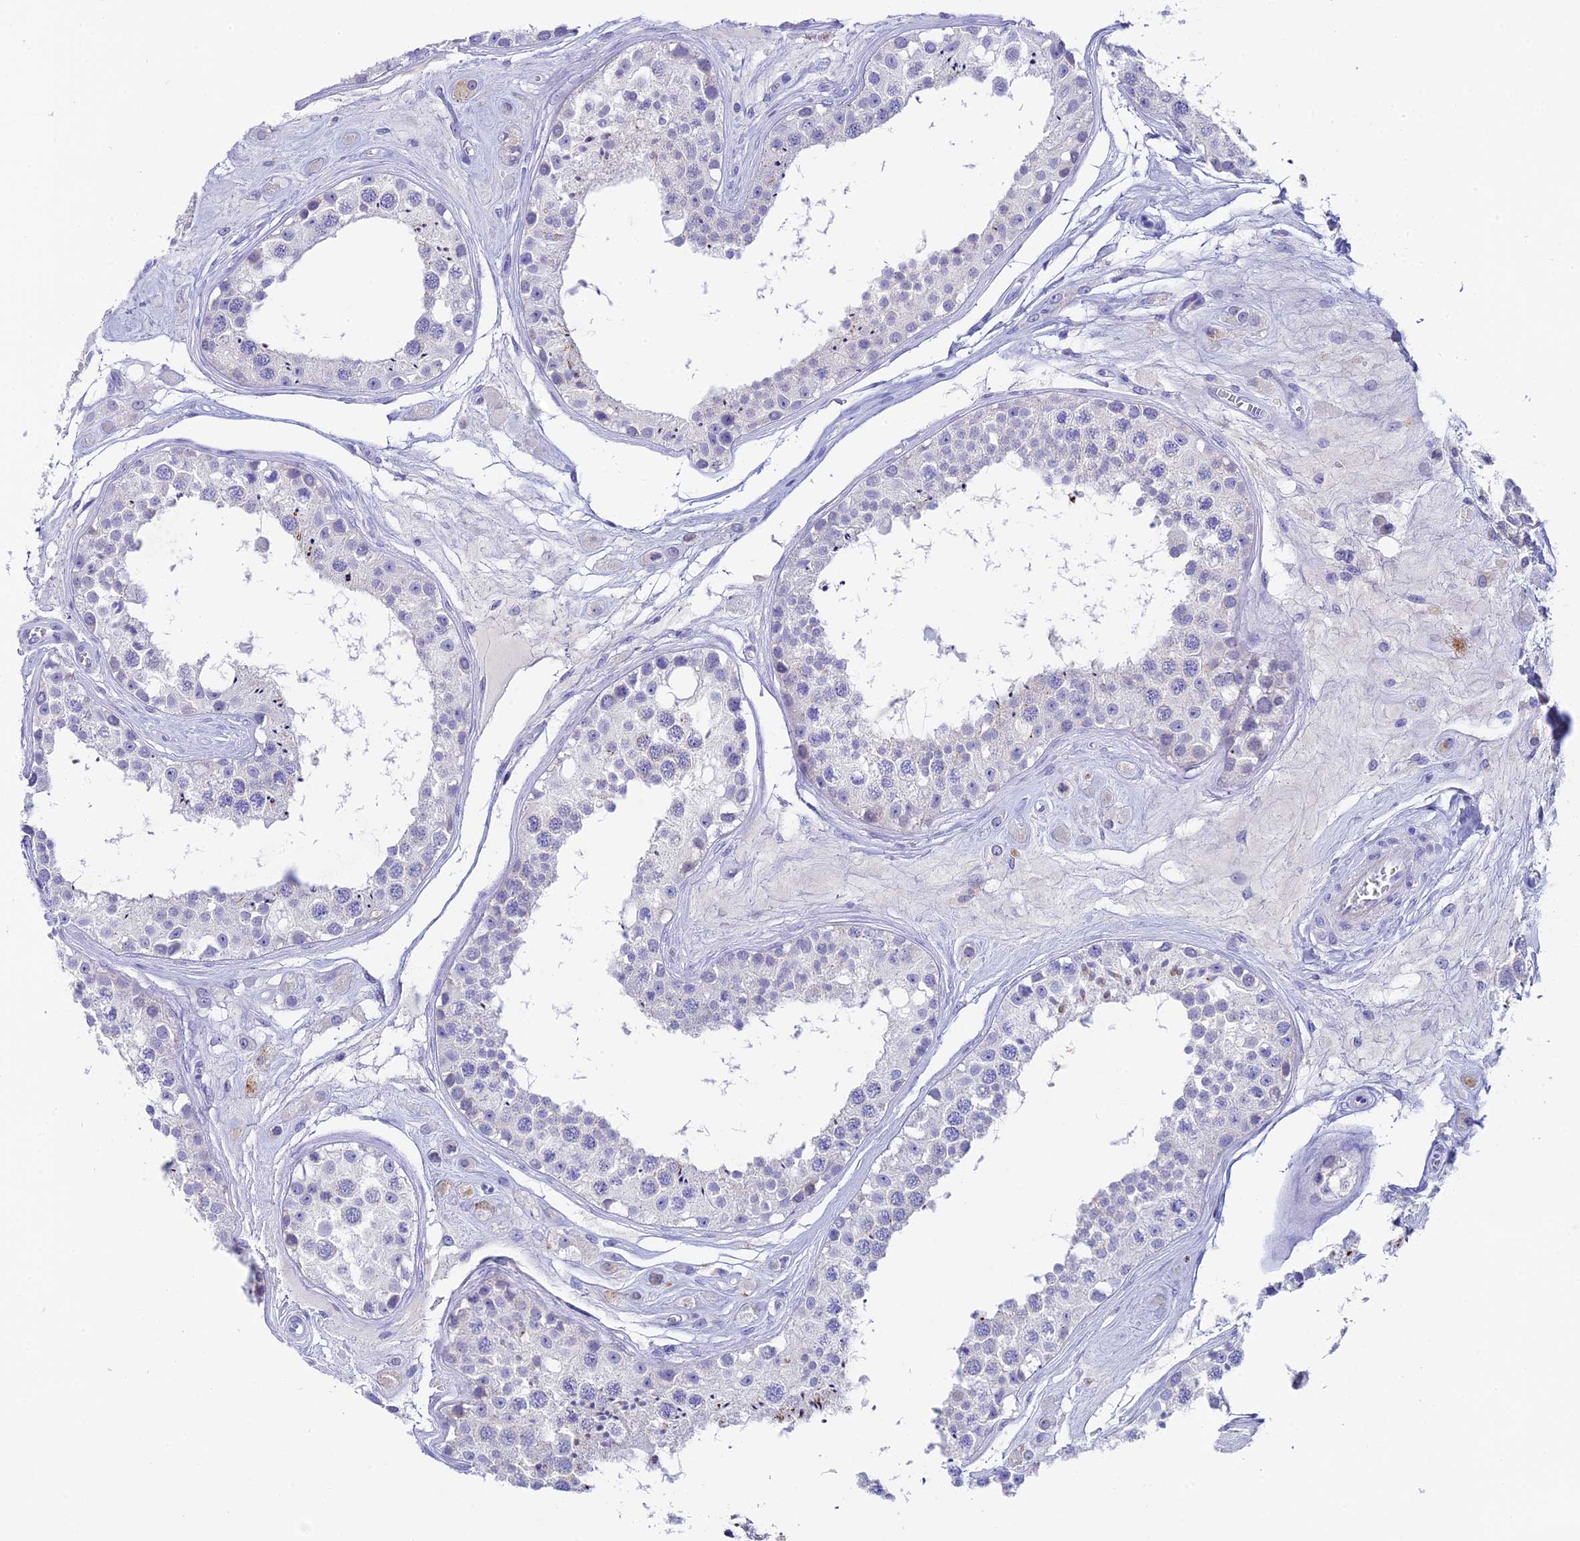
{"staining": {"intensity": "negative", "quantity": "none", "location": "none"}, "tissue": "testis", "cell_type": "Cells in seminiferous ducts", "image_type": "normal", "snomed": [{"axis": "morphology", "description": "Normal tissue, NOS"}, {"axis": "topography", "description": "Testis"}], "caption": "Cells in seminiferous ducts are negative for brown protein staining in normal testis. (DAB immunohistochemistry, high magnification).", "gene": "C12orf29", "patient": {"sex": "male", "age": 25}}